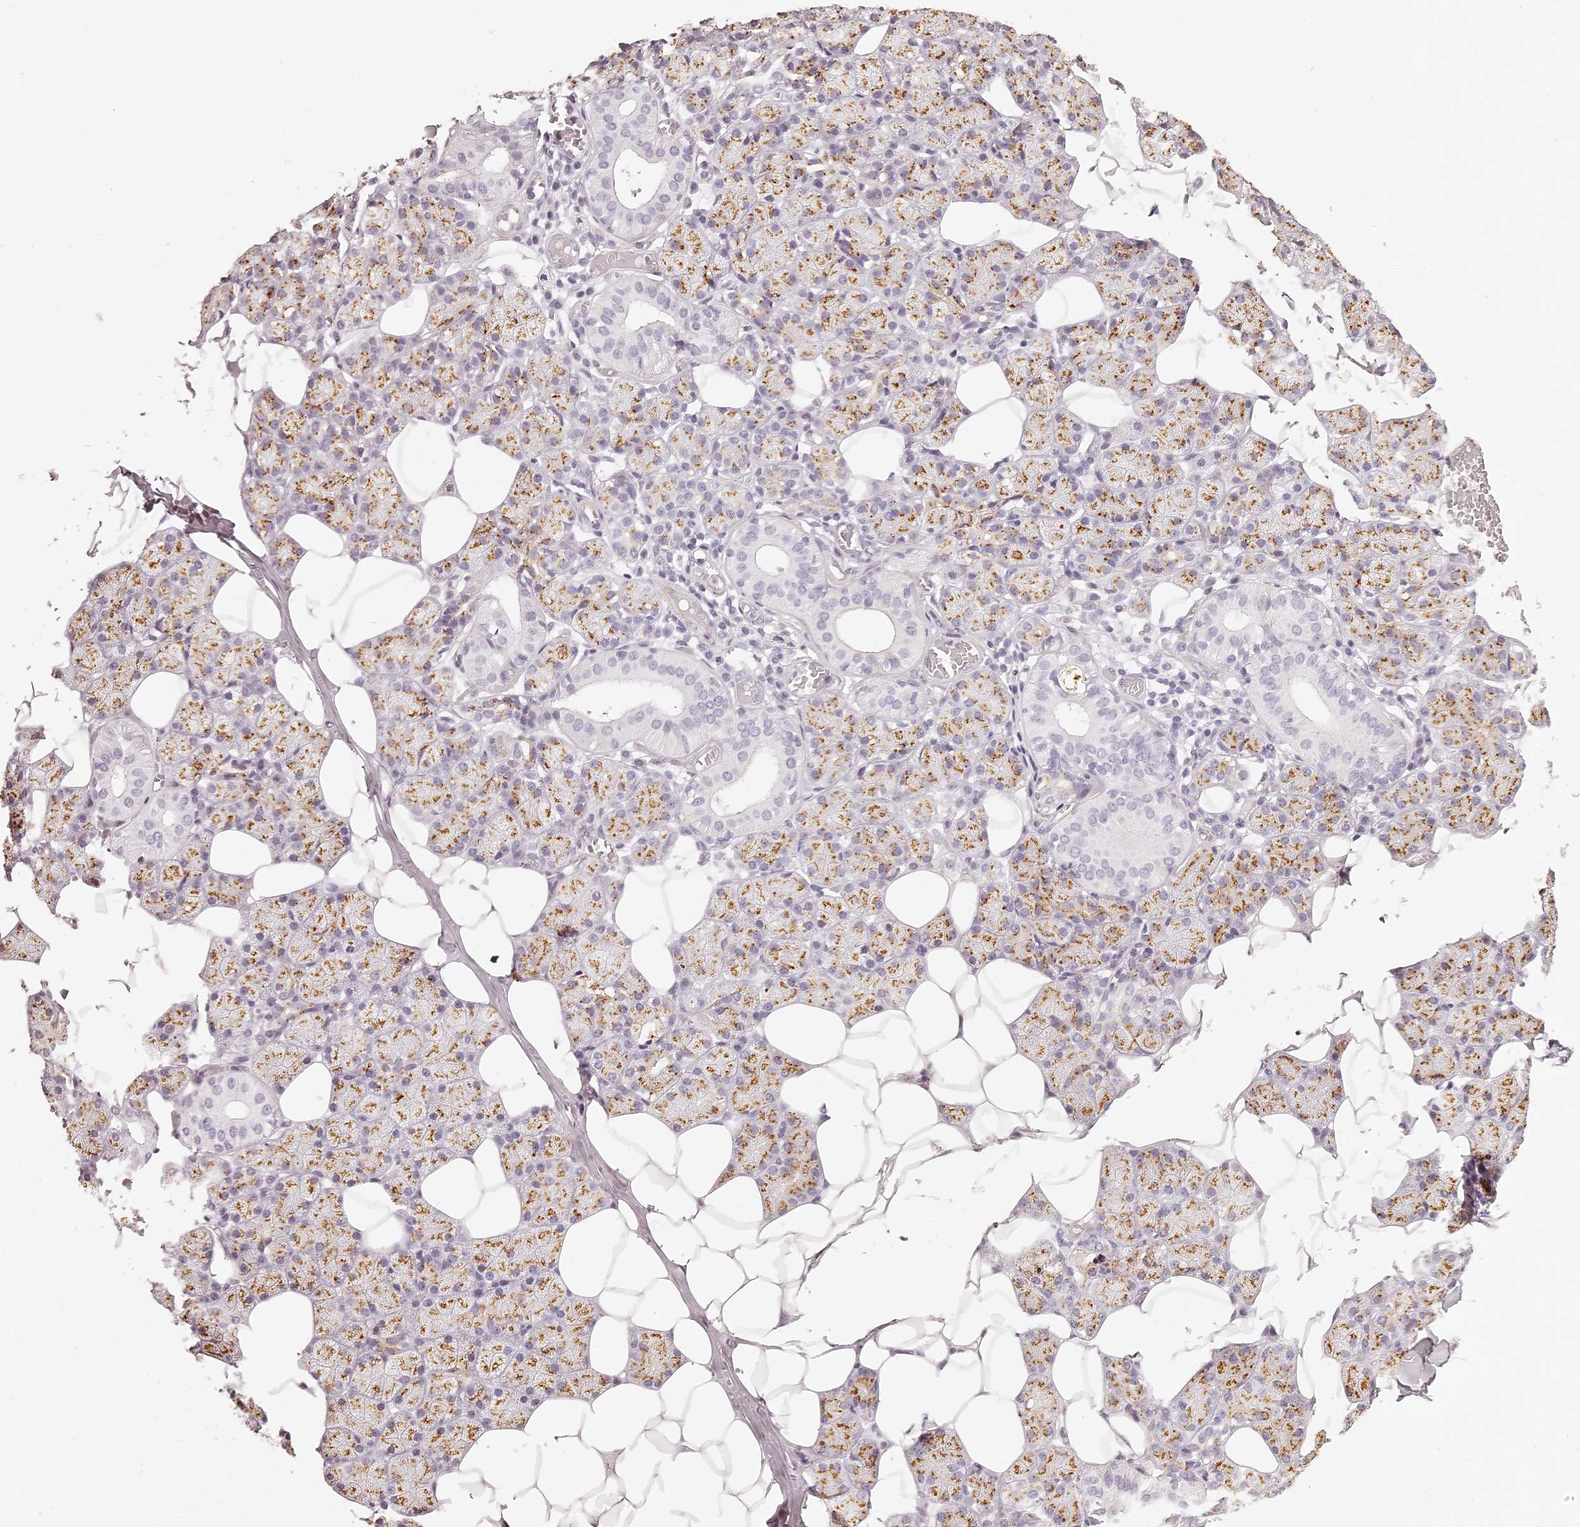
{"staining": {"intensity": "moderate", "quantity": ">75%", "location": "cytoplasmic/membranous"}, "tissue": "salivary gland", "cell_type": "Glandular cells", "image_type": "normal", "snomed": [{"axis": "morphology", "description": "Normal tissue, NOS"}, {"axis": "topography", "description": "Salivary gland"}], "caption": "An image of salivary gland stained for a protein reveals moderate cytoplasmic/membranous brown staining in glandular cells.", "gene": "ELAPOR1", "patient": {"sex": "female", "age": 33}}